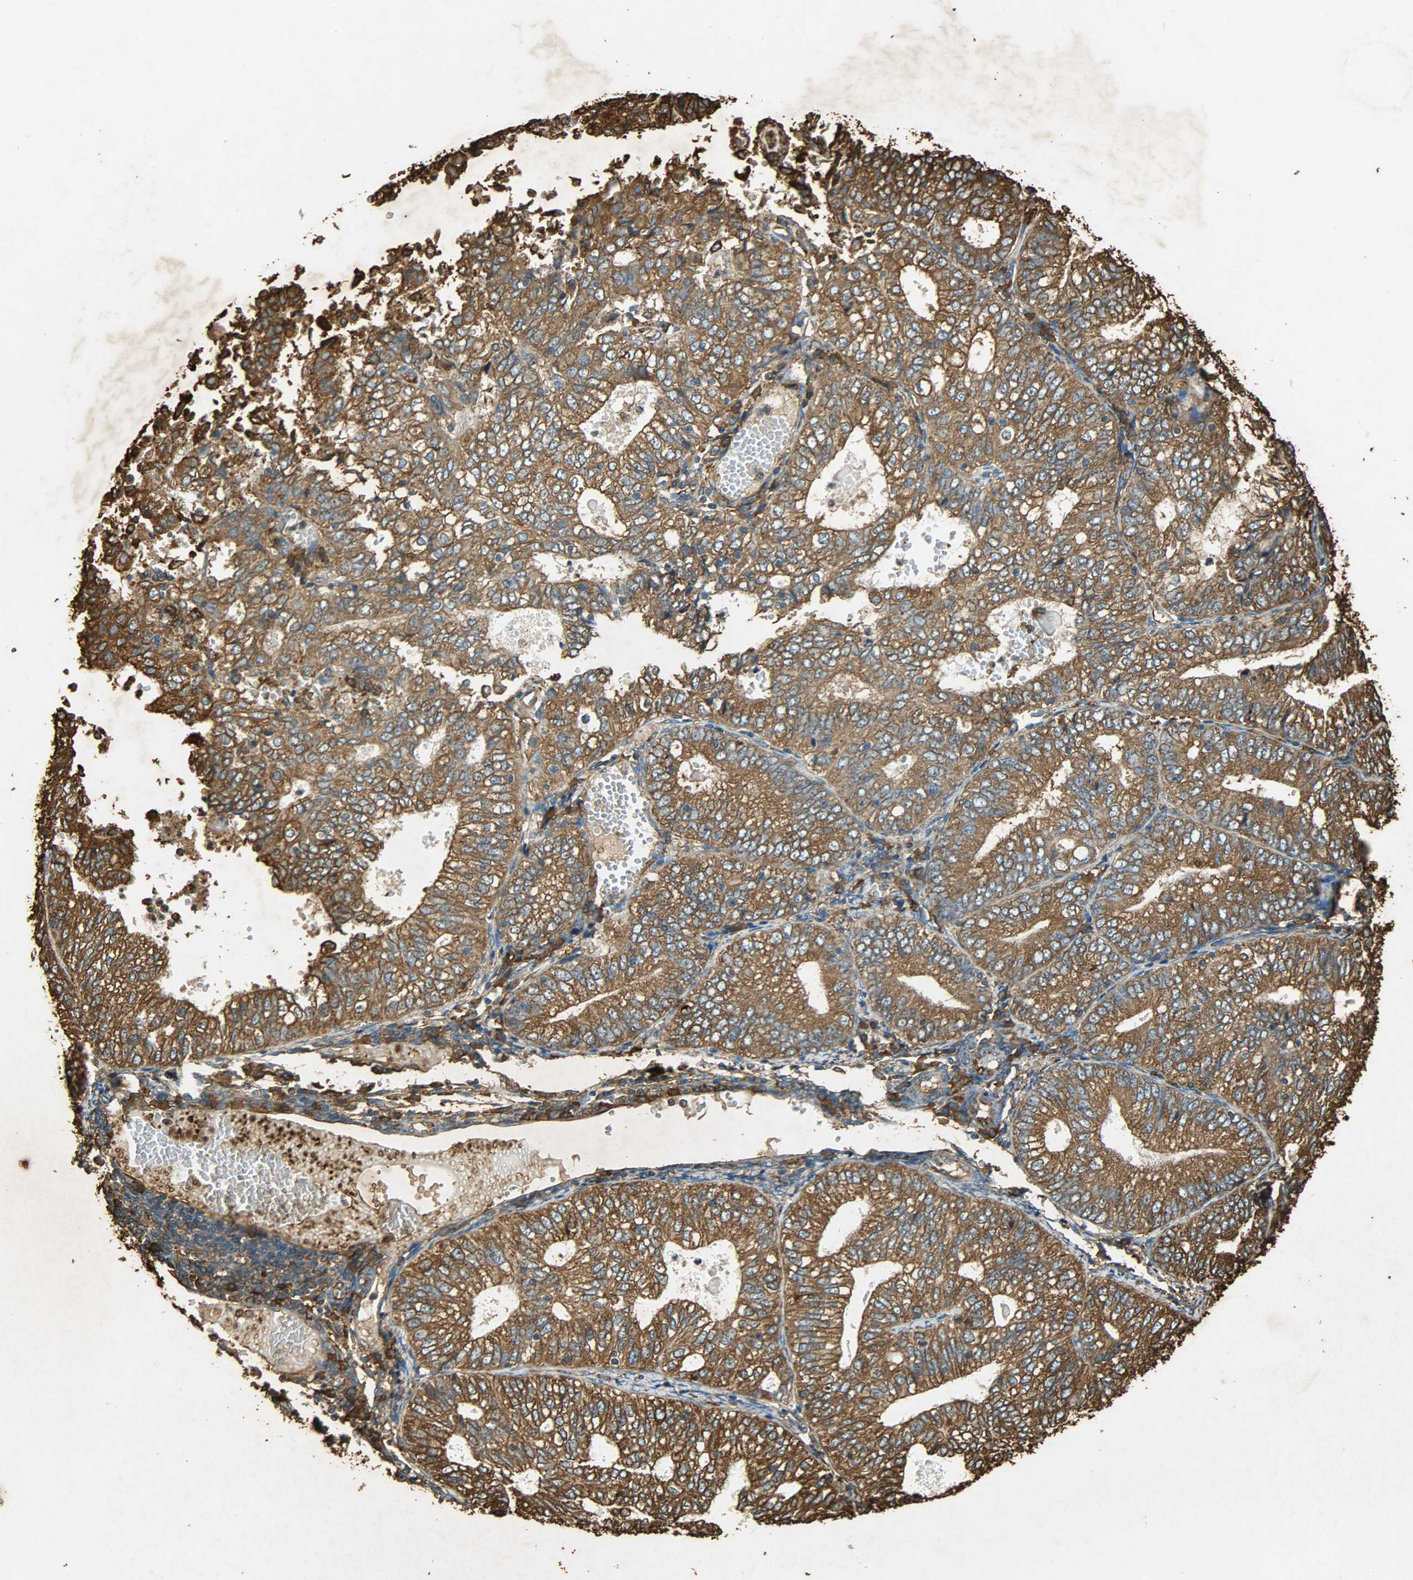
{"staining": {"intensity": "strong", "quantity": ">75%", "location": "cytoplasmic/membranous"}, "tissue": "endometrial cancer", "cell_type": "Tumor cells", "image_type": "cancer", "snomed": [{"axis": "morphology", "description": "Adenocarcinoma, NOS"}, {"axis": "topography", "description": "Endometrium"}], "caption": "The photomicrograph displays immunohistochemical staining of adenocarcinoma (endometrial). There is strong cytoplasmic/membranous positivity is appreciated in about >75% of tumor cells.", "gene": "HSP90B1", "patient": {"sex": "female", "age": 69}}